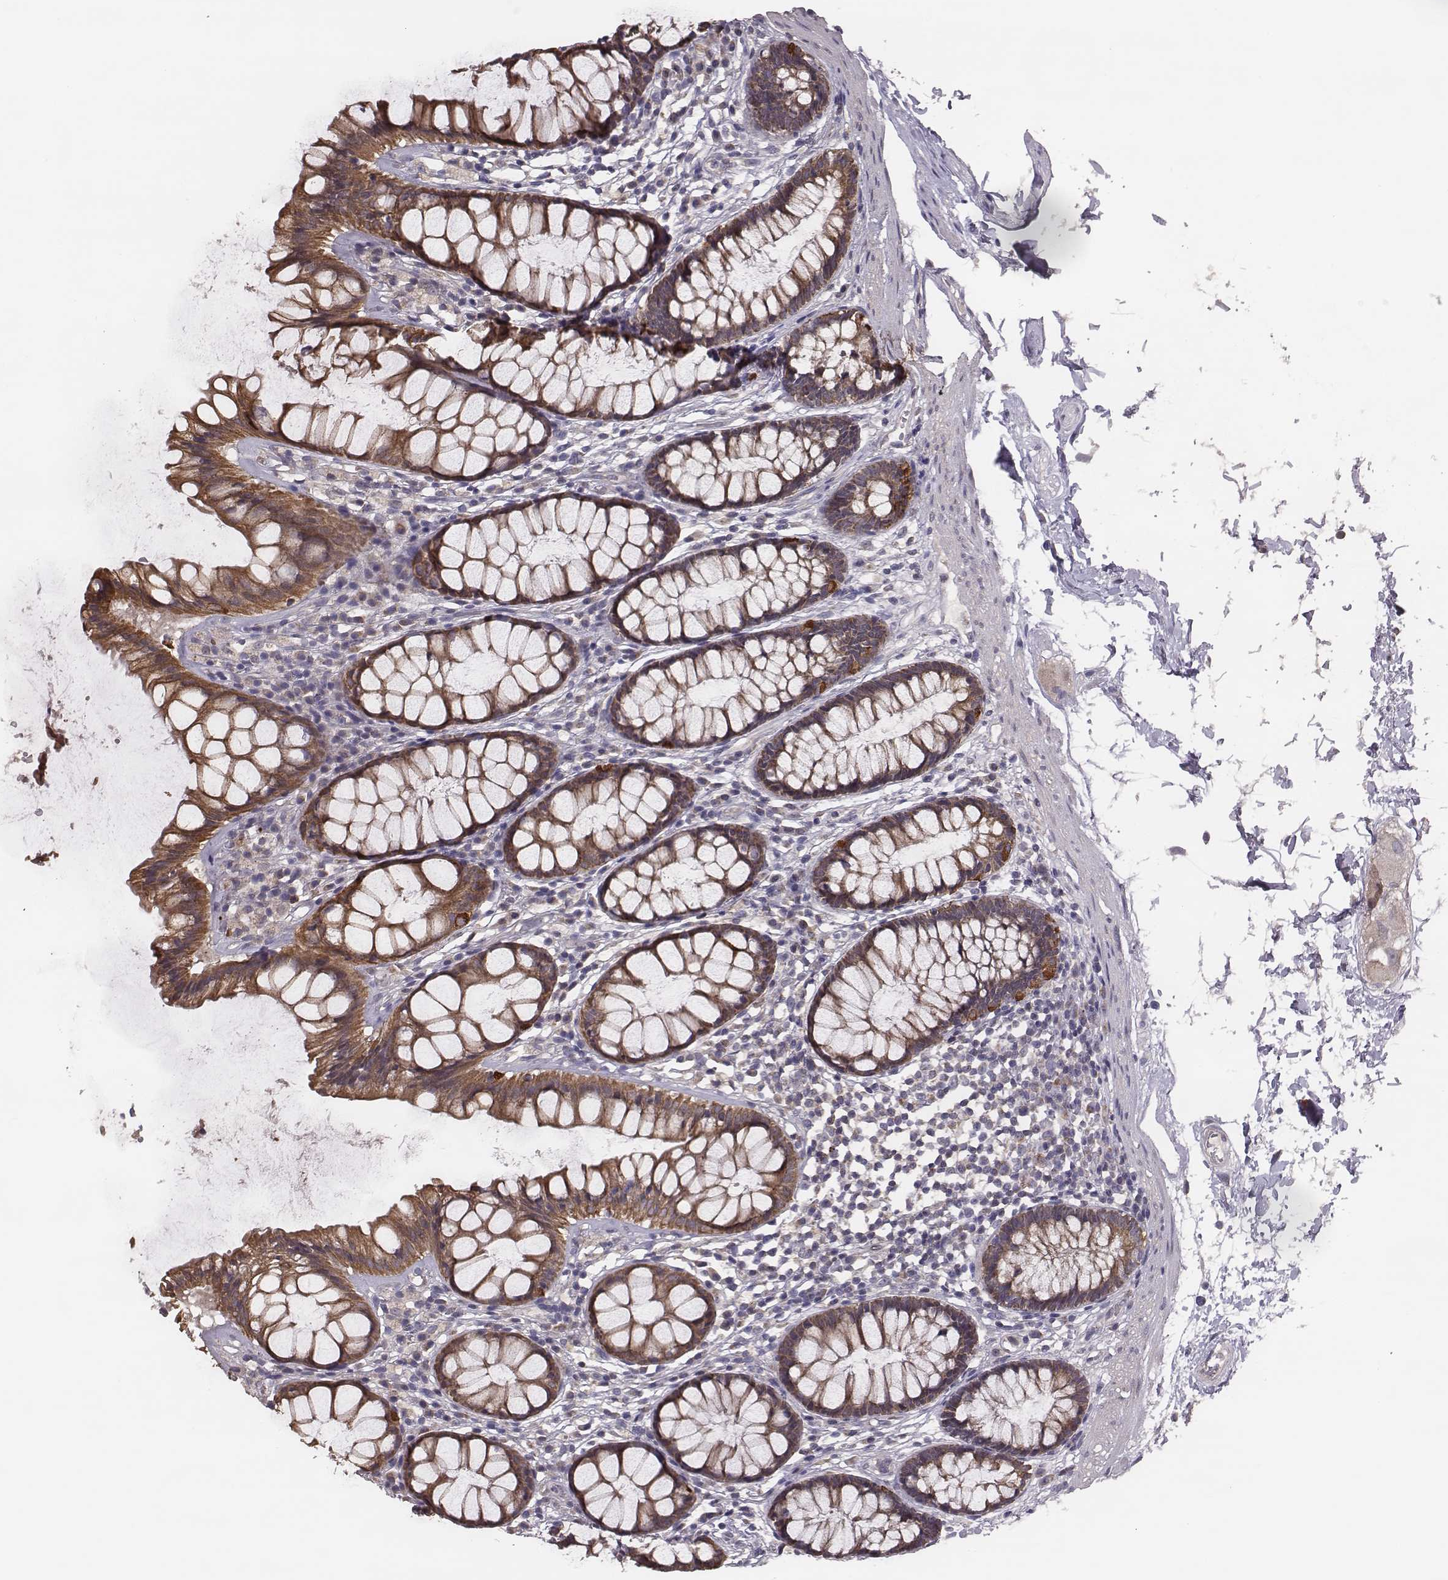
{"staining": {"intensity": "moderate", "quantity": ">75%", "location": "cytoplasmic/membranous"}, "tissue": "rectum", "cell_type": "Glandular cells", "image_type": "normal", "snomed": [{"axis": "morphology", "description": "Normal tissue, NOS"}, {"axis": "topography", "description": "Rectum"}], "caption": "Moderate cytoplasmic/membranous positivity is identified in about >75% of glandular cells in benign rectum.", "gene": "HAVCR1", "patient": {"sex": "male", "age": 72}}